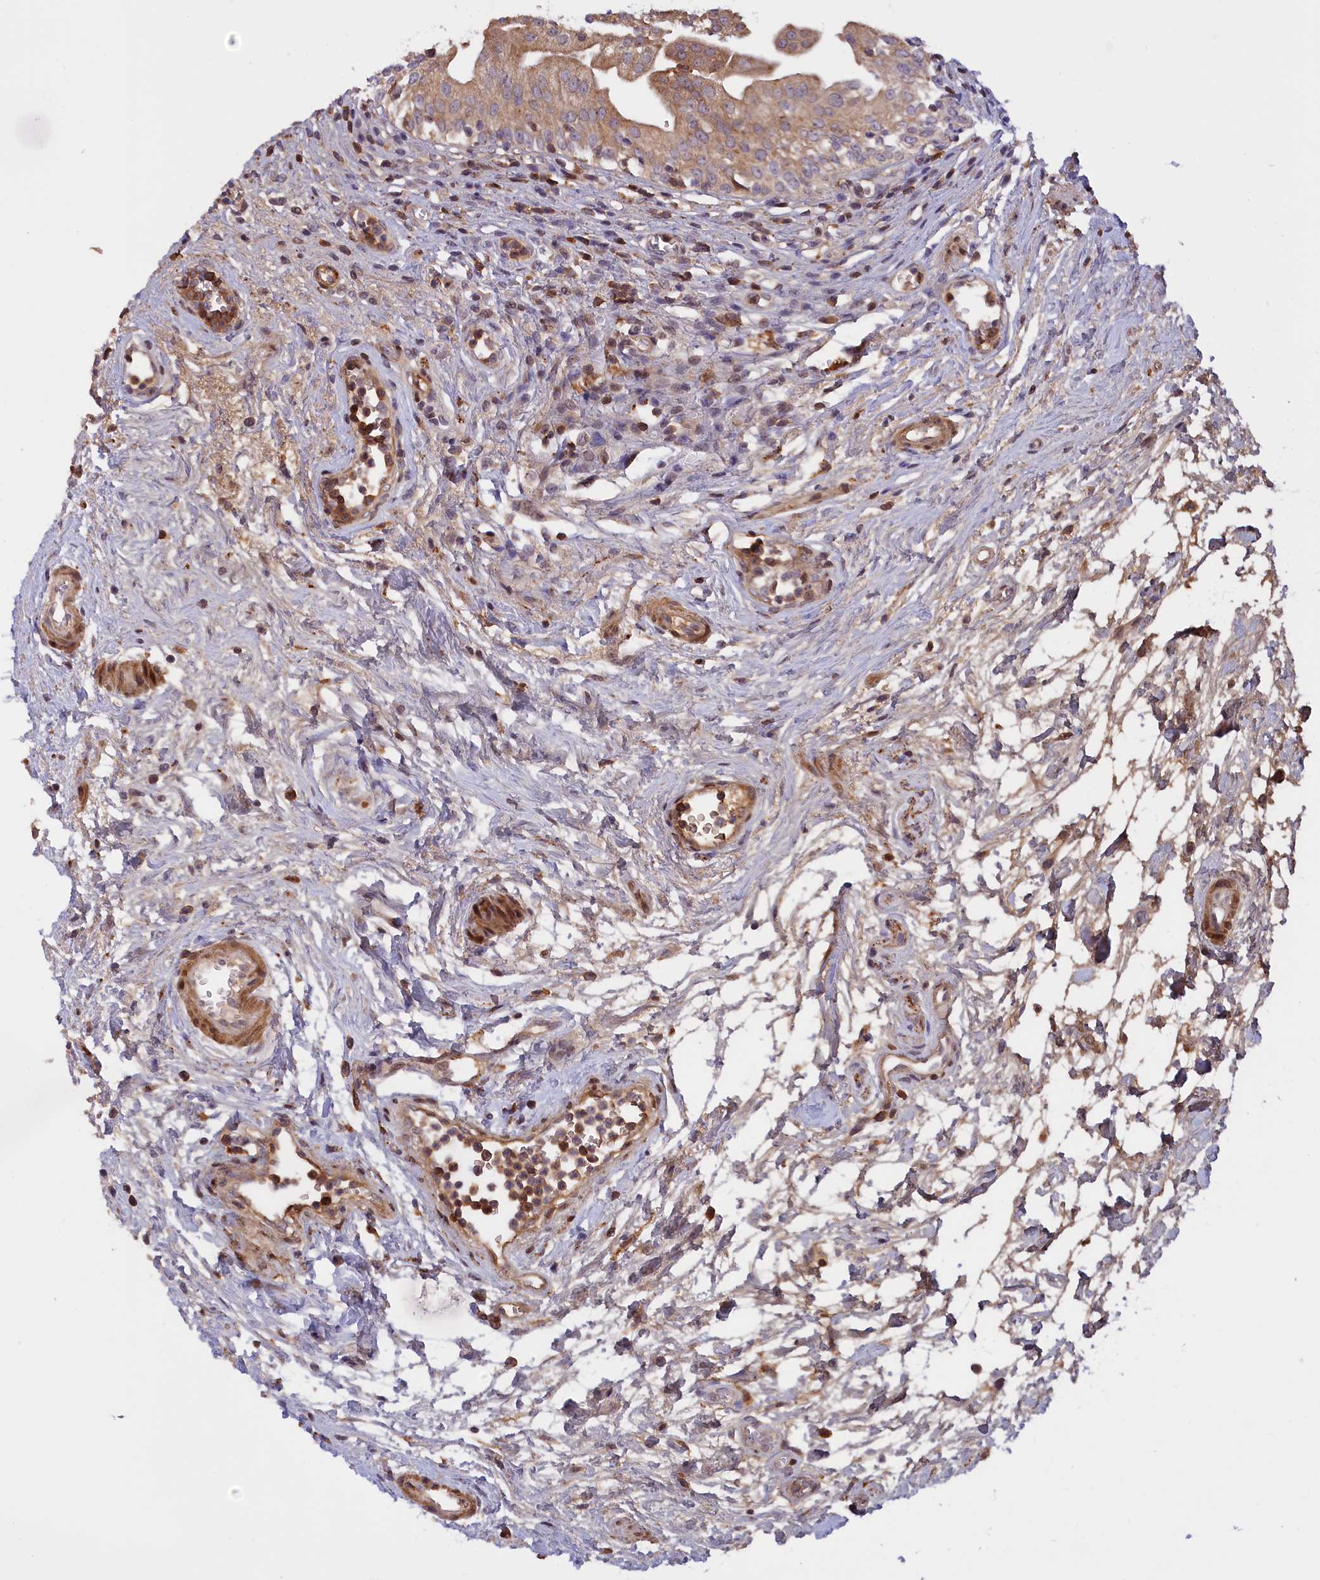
{"staining": {"intensity": "moderate", "quantity": ">75%", "location": "cytoplasmic/membranous"}, "tissue": "urinary bladder", "cell_type": "Urothelial cells", "image_type": "normal", "snomed": [{"axis": "morphology", "description": "Normal tissue, NOS"}, {"axis": "morphology", "description": "Inflammation, NOS"}, {"axis": "topography", "description": "Urinary bladder"}], "caption": "The histopathology image displays immunohistochemical staining of normal urinary bladder. There is moderate cytoplasmic/membranous staining is identified in approximately >75% of urothelial cells.", "gene": "RRAD", "patient": {"sex": "male", "age": 63}}